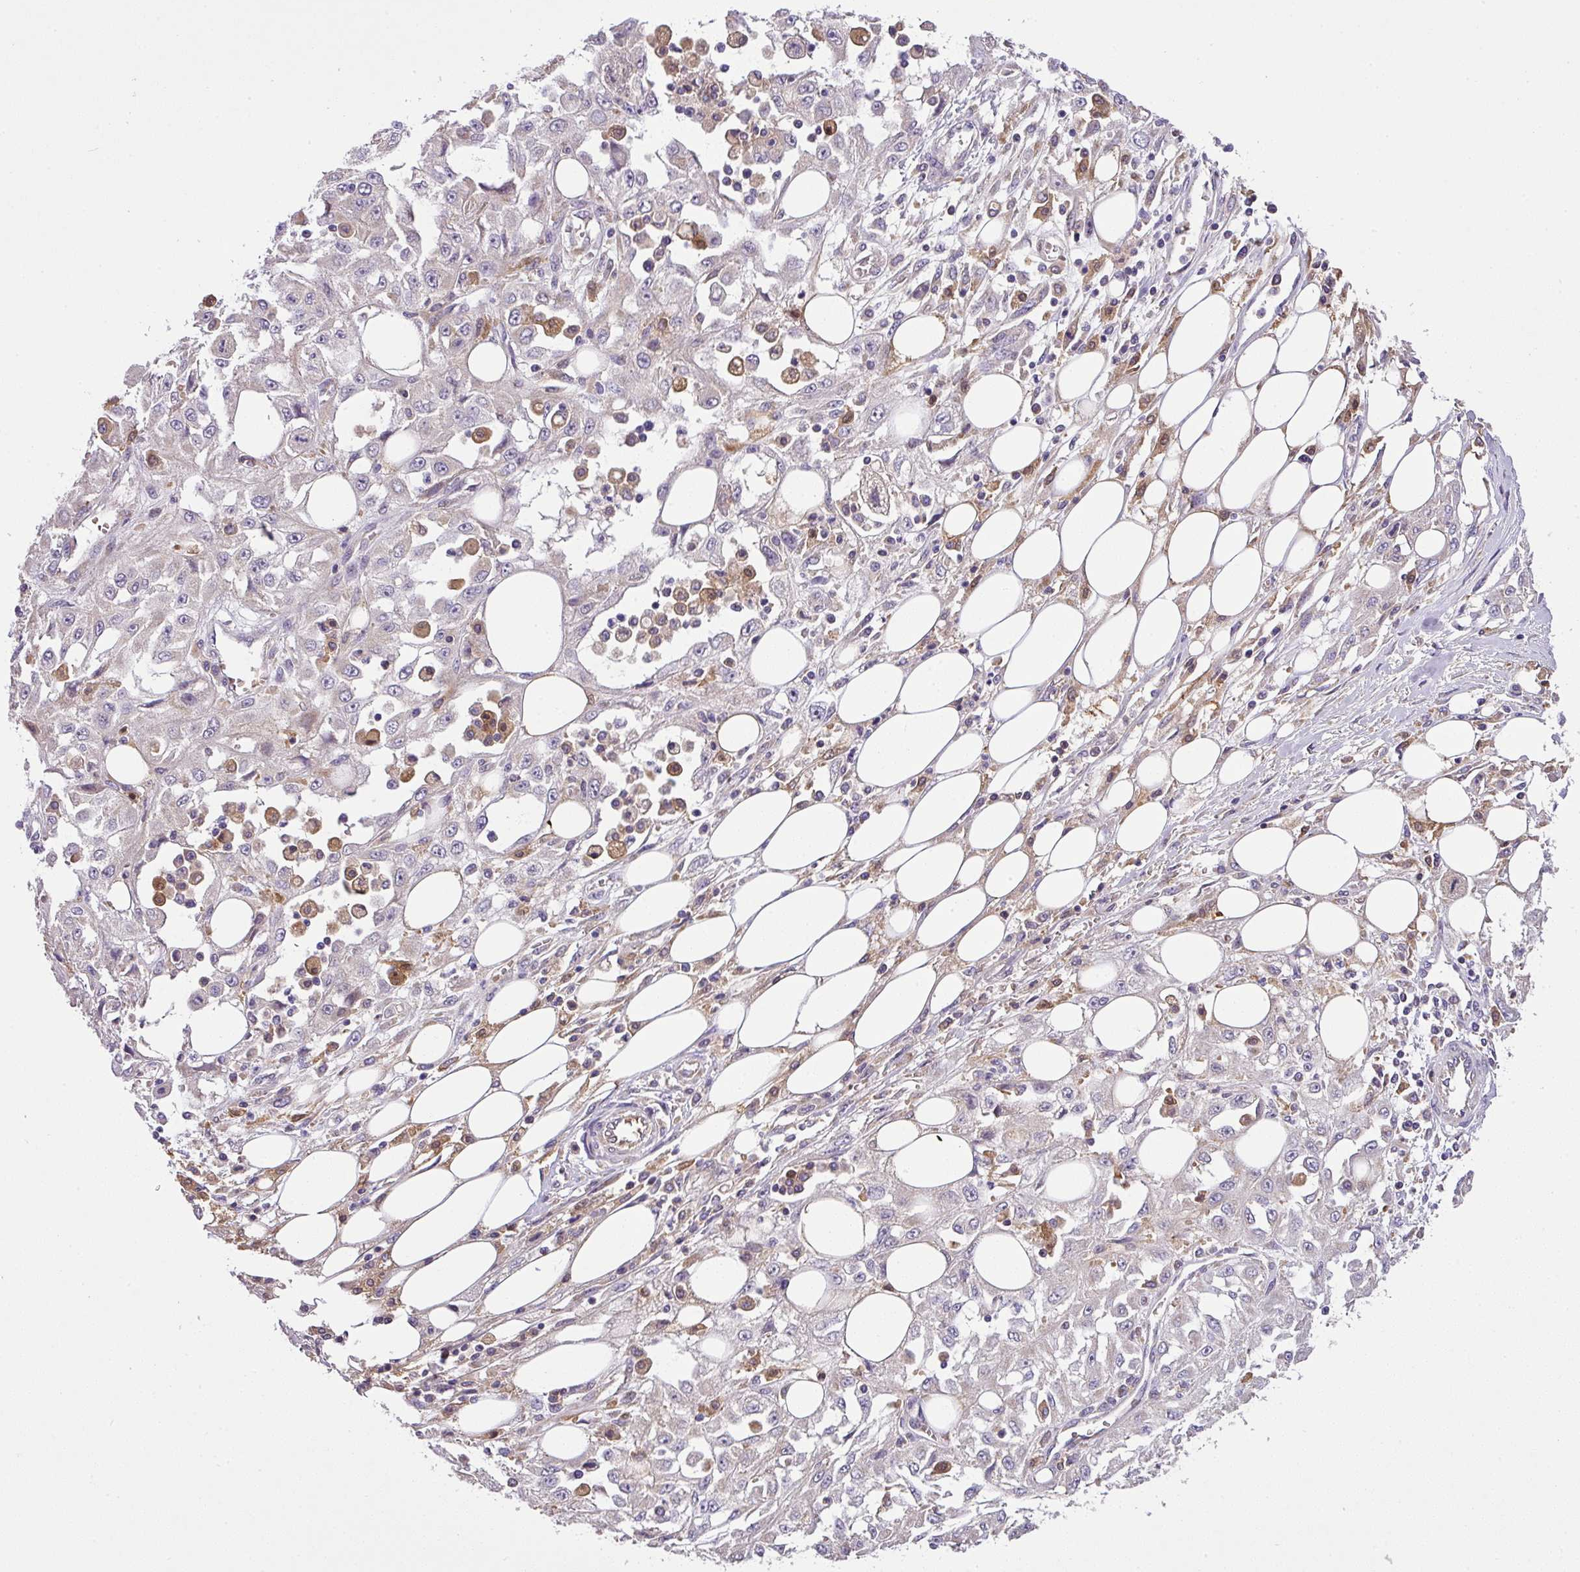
{"staining": {"intensity": "negative", "quantity": "none", "location": "none"}, "tissue": "skin cancer", "cell_type": "Tumor cells", "image_type": "cancer", "snomed": [{"axis": "morphology", "description": "Squamous cell carcinoma, NOS"}, {"axis": "morphology", "description": "Squamous cell carcinoma, metastatic, NOS"}, {"axis": "topography", "description": "Skin"}, {"axis": "topography", "description": "Lymph node"}], "caption": "Immunohistochemistry (IHC) image of skin cancer stained for a protein (brown), which demonstrates no positivity in tumor cells. The staining is performed using DAB brown chromogen with nuclei counter-stained in using hematoxylin.", "gene": "ZNF513", "patient": {"sex": "male", "age": 75}}